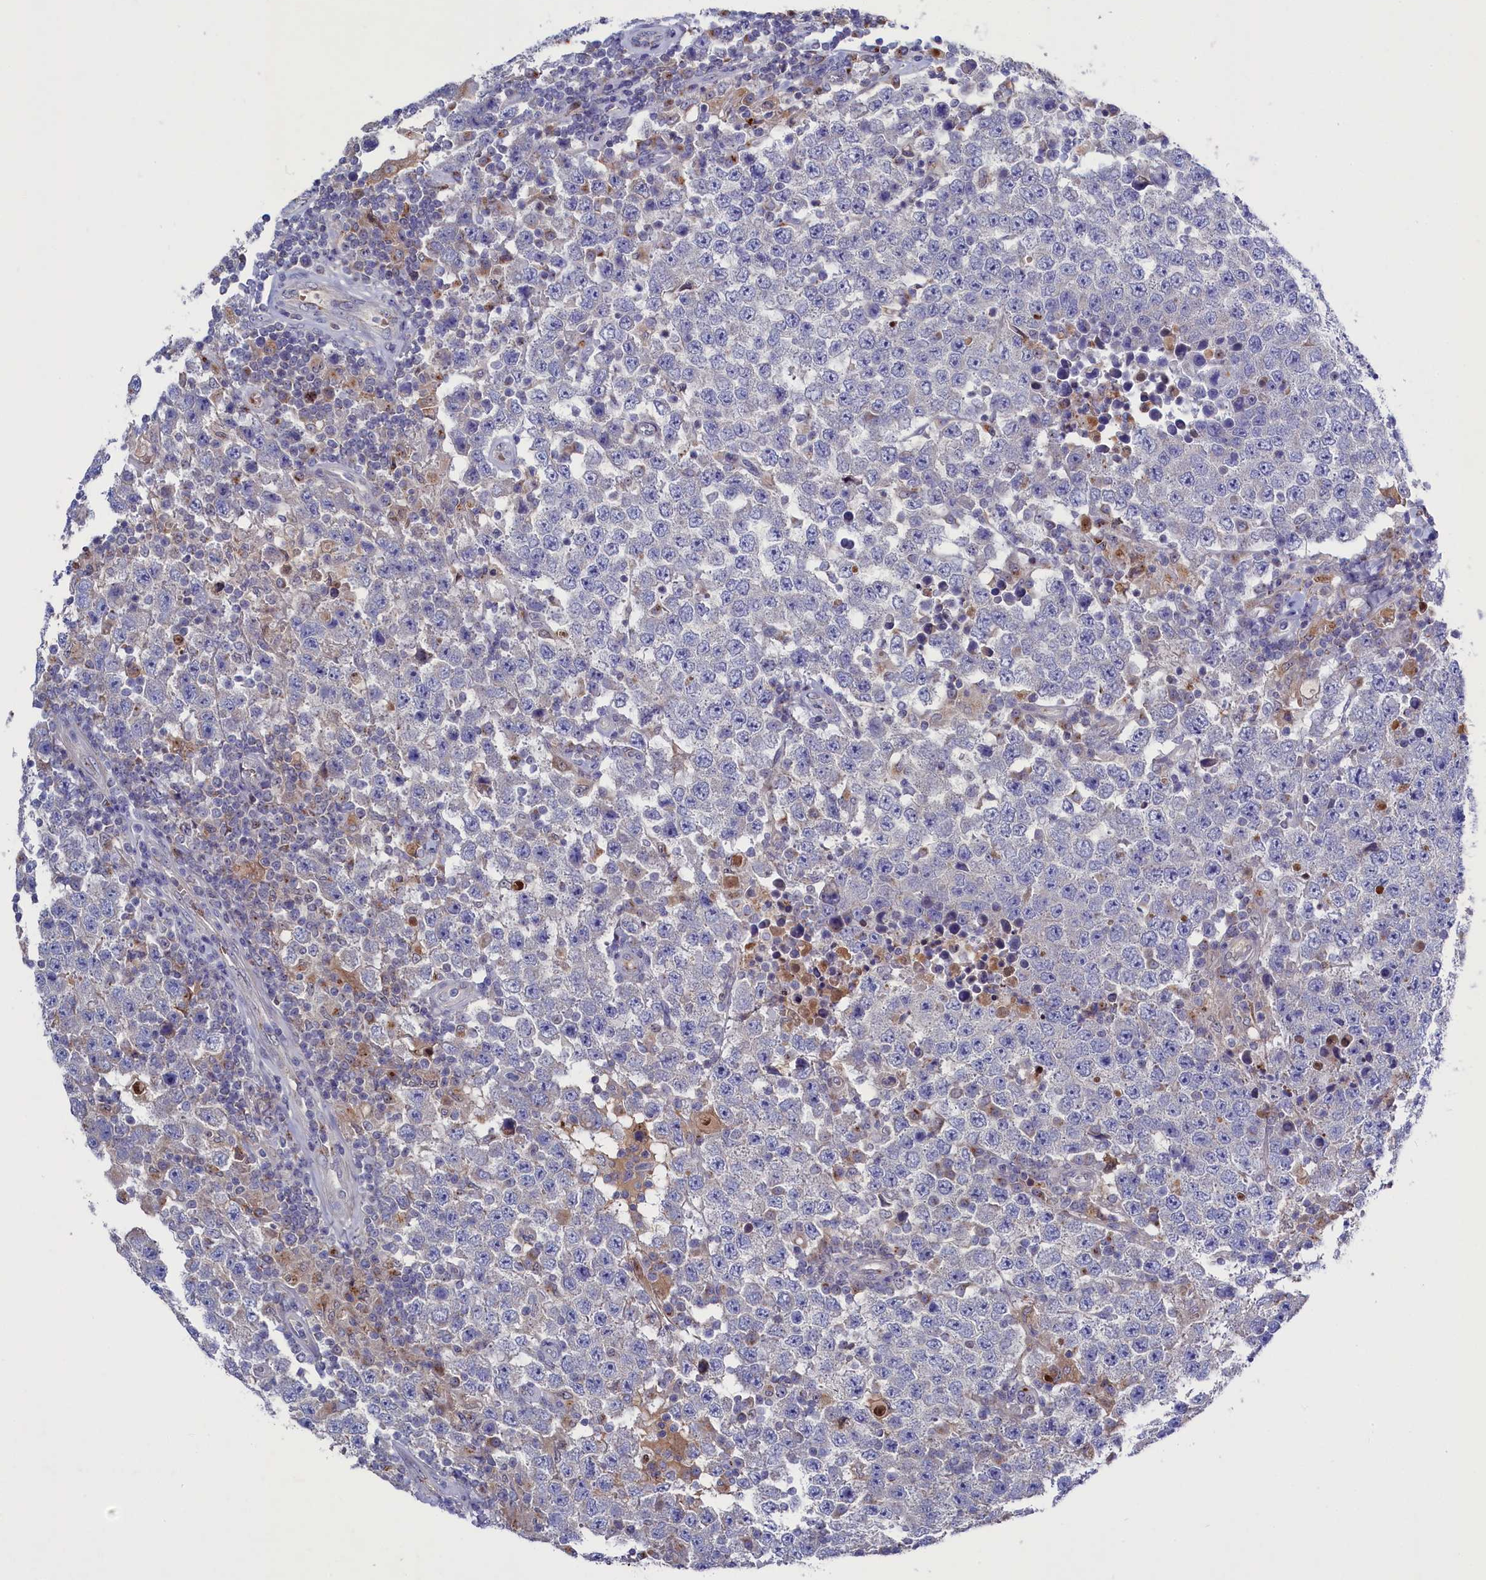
{"staining": {"intensity": "negative", "quantity": "none", "location": "none"}, "tissue": "testis cancer", "cell_type": "Tumor cells", "image_type": "cancer", "snomed": [{"axis": "morphology", "description": "Normal tissue, NOS"}, {"axis": "morphology", "description": "Urothelial carcinoma, High grade"}, {"axis": "morphology", "description": "Seminoma, NOS"}, {"axis": "morphology", "description": "Carcinoma, Embryonal, NOS"}, {"axis": "topography", "description": "Urinary bladder"}, {"axis": "topography", "description": "Testis"}], "caption": "Immunohistochemical staining of testis cancer (embryonal carcinoma) exhibits no significant expression in tumor cells.", "gene": "GPR108", "patient": {"sex": "male", "age": 41}}